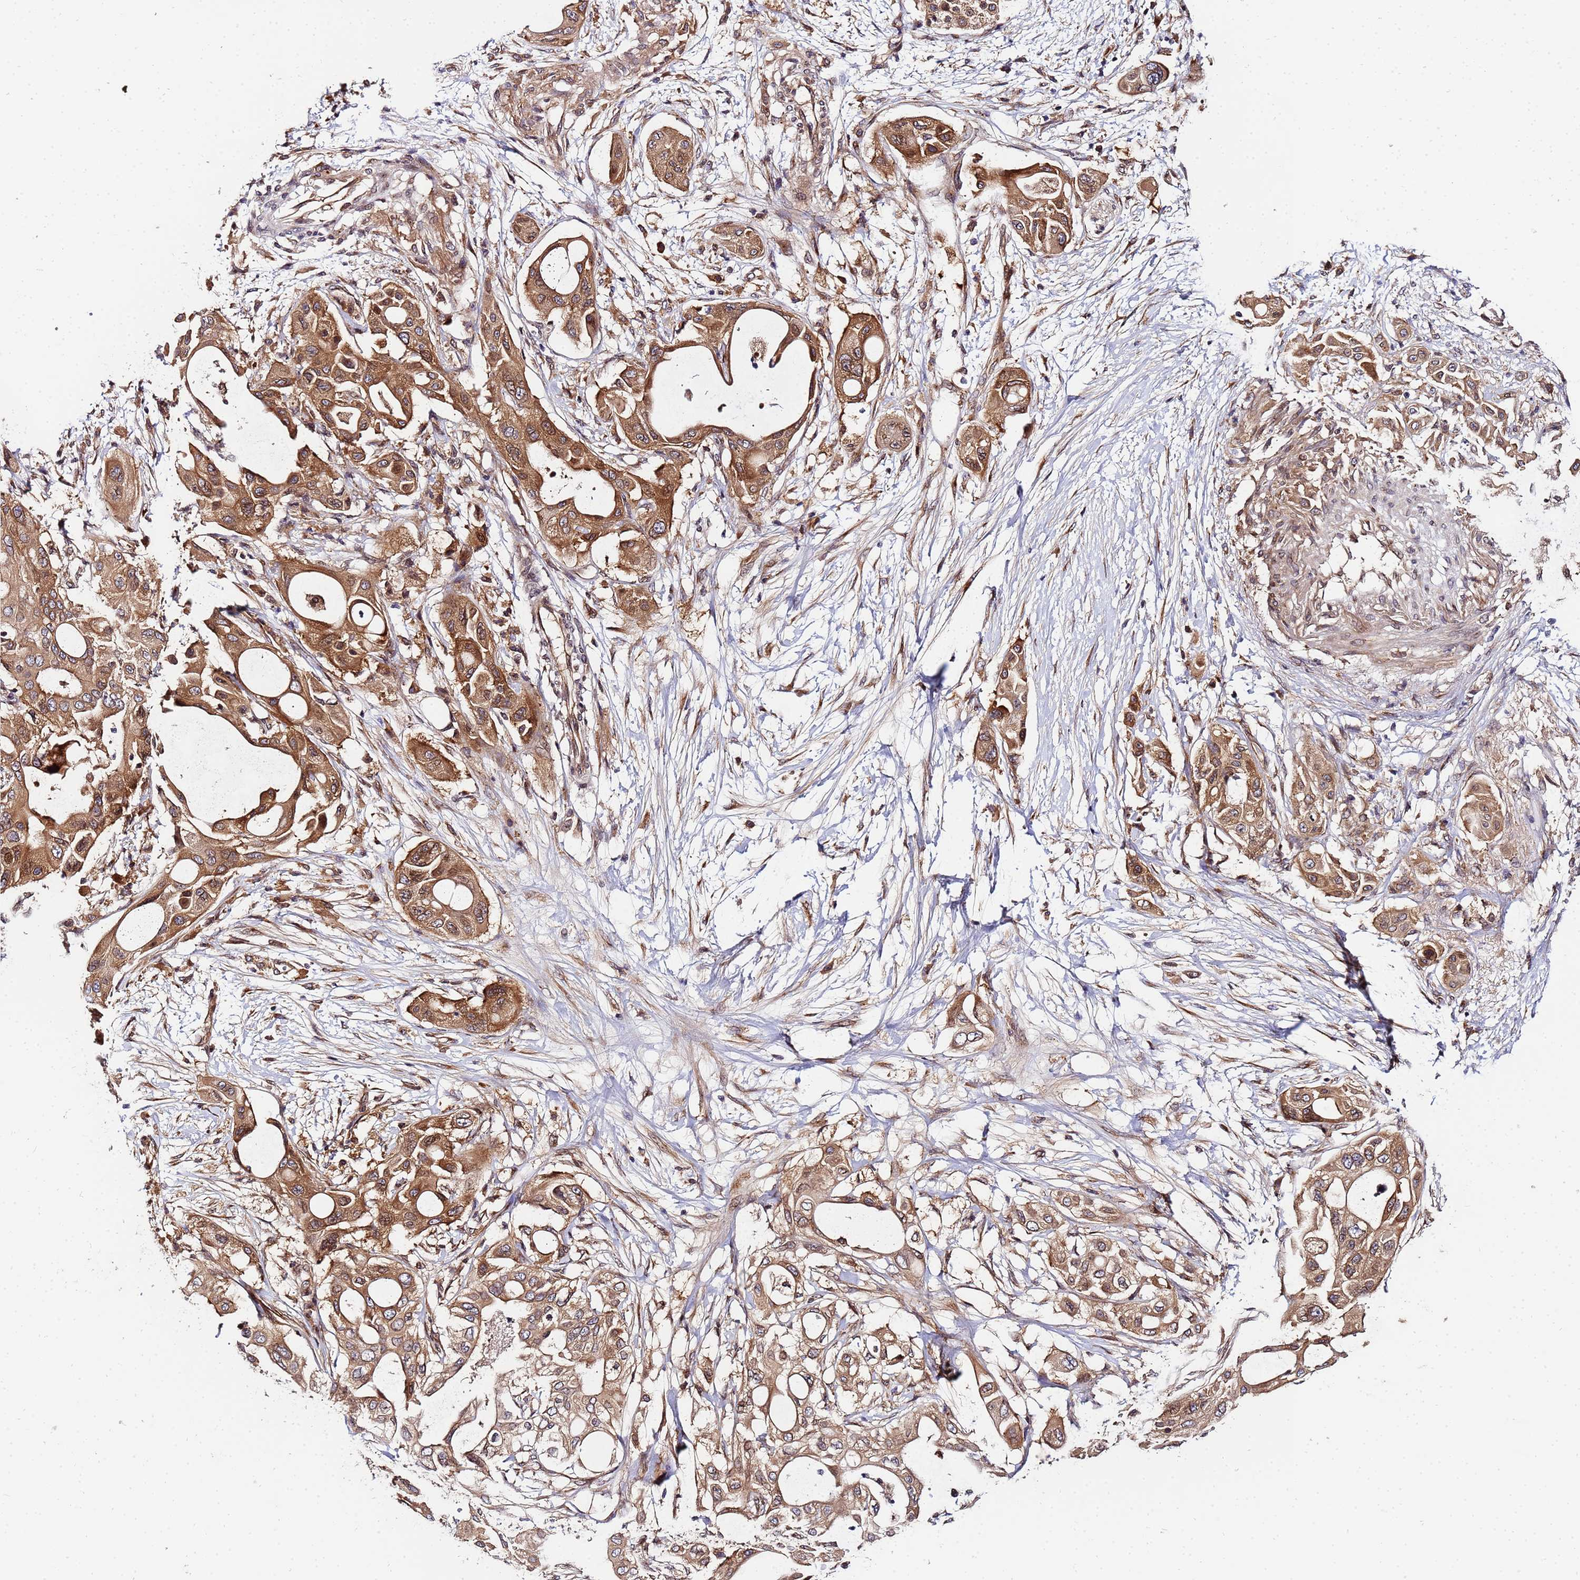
{"staining": {"intensity": "moderate", "quantity": ">75%", "location": "cytoplasmic/membranous"}, "tissue": "pancreatic cancer", "cell_type": "Tumor cells", "image_type": "cancer", "snomed": [{"axis": "morphology", "description": "Adenocarcinoma, NOS"}, {"axis": "topography", "description": "Pancreas"}], "caption": "Pancreatic adenocarcinoma stained with DAB (3,3'-diaminobenzidine) immunohistochemistry exhibits medium levels of moderate cytoplasmic/membranous expression in approximately >75% of tumor cells.", "gene": "UNC93B1", "patient": {"sex": "male", "age": 68}}